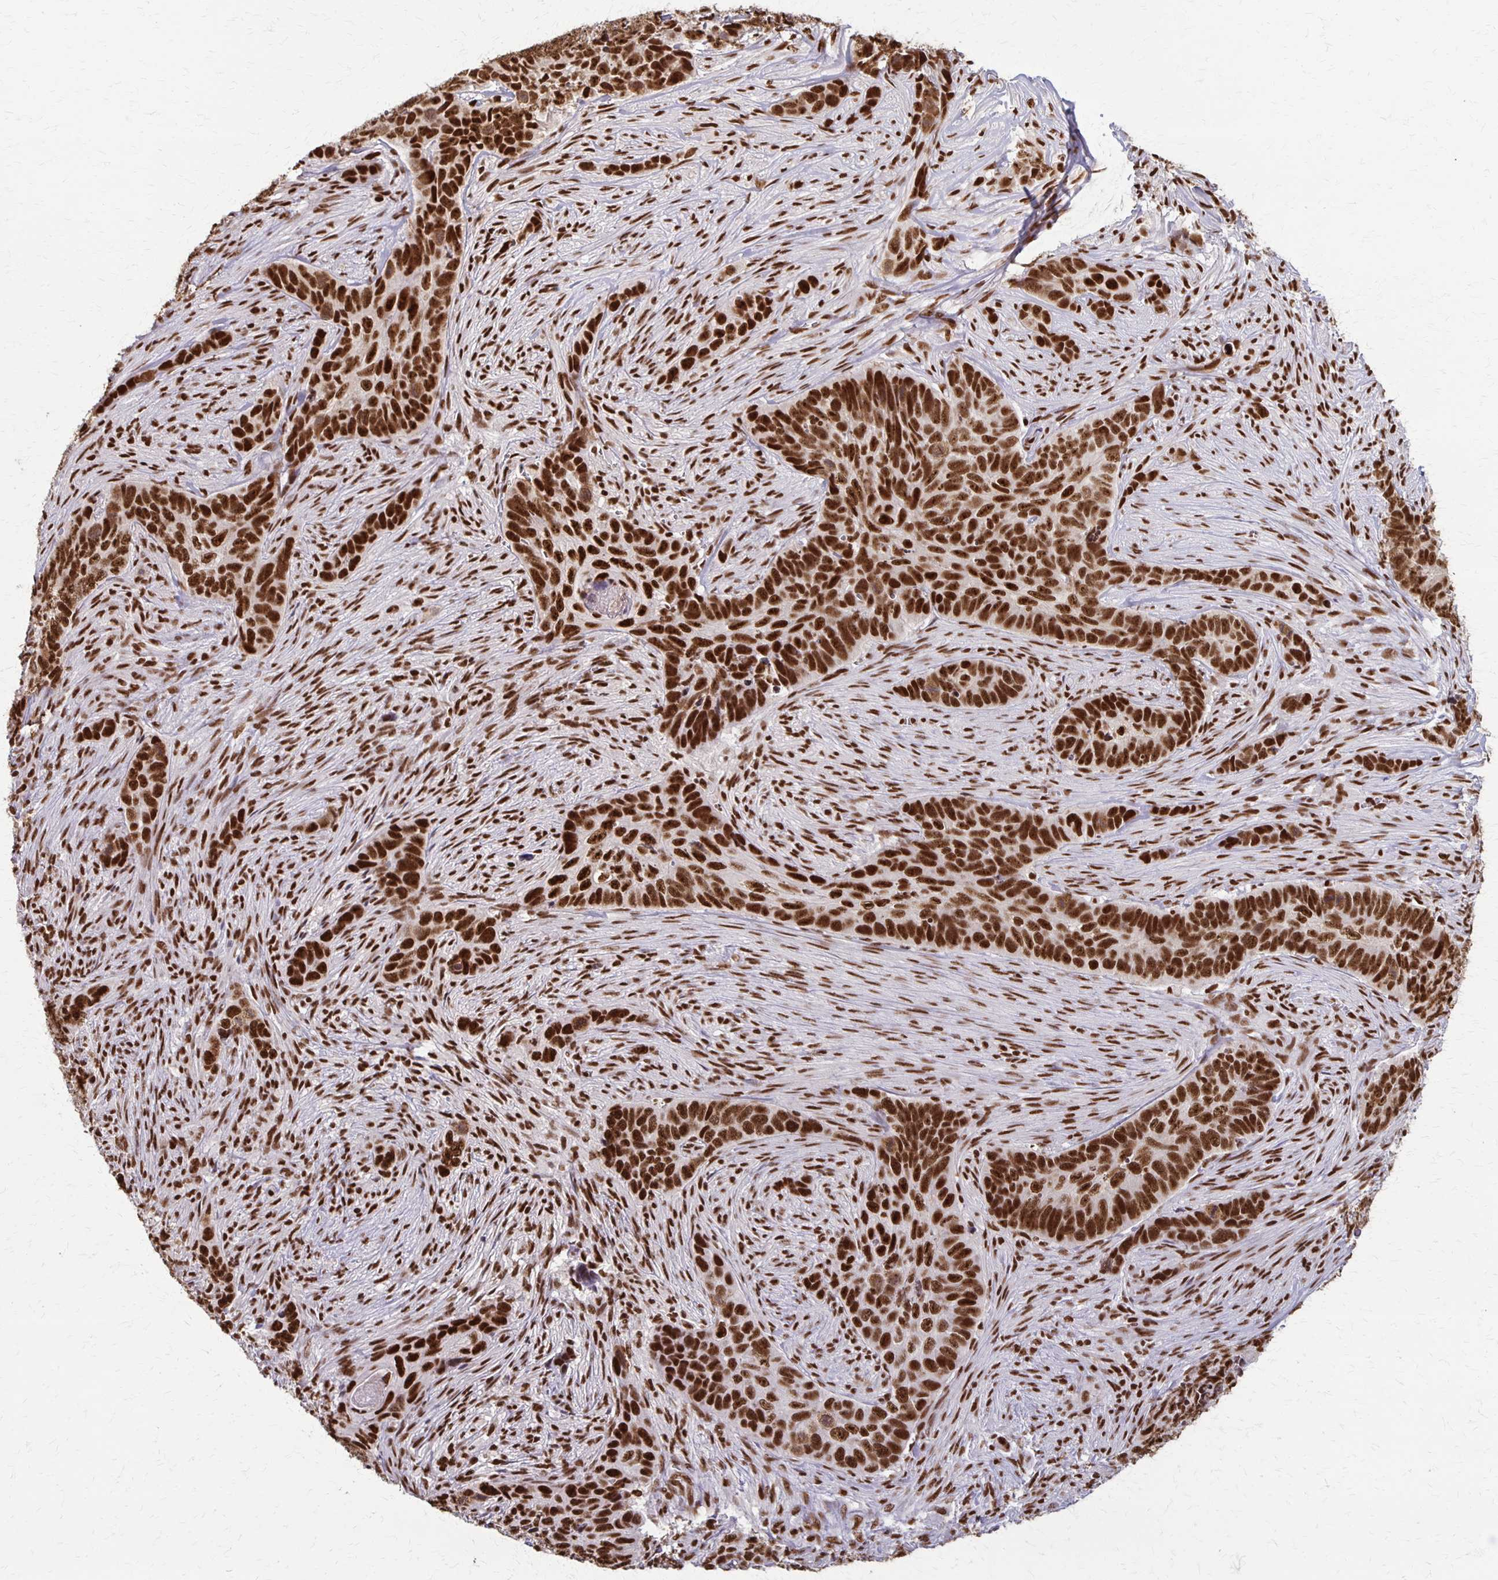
{"staining": {"intensity": "strong", "quantity": ">75%", "location": "nuclear"}, "tissue": "skin cancer", "cell_type": "Tumor cells", "image_type": "cancer", "snomed": [{"axis": "morphology", "description": "Basal cell carcinoma"}, {"axis": "topography", "description": "Skin"}], "caption": "There is high levels of strong nuclear staining in tumor cells of skin cancer (basal cell carcinoma), as demonstrated by immunohistochemical staining (brown color).", "gene": "XRCC6", "patient": {"sex": "female", "age": 82}}